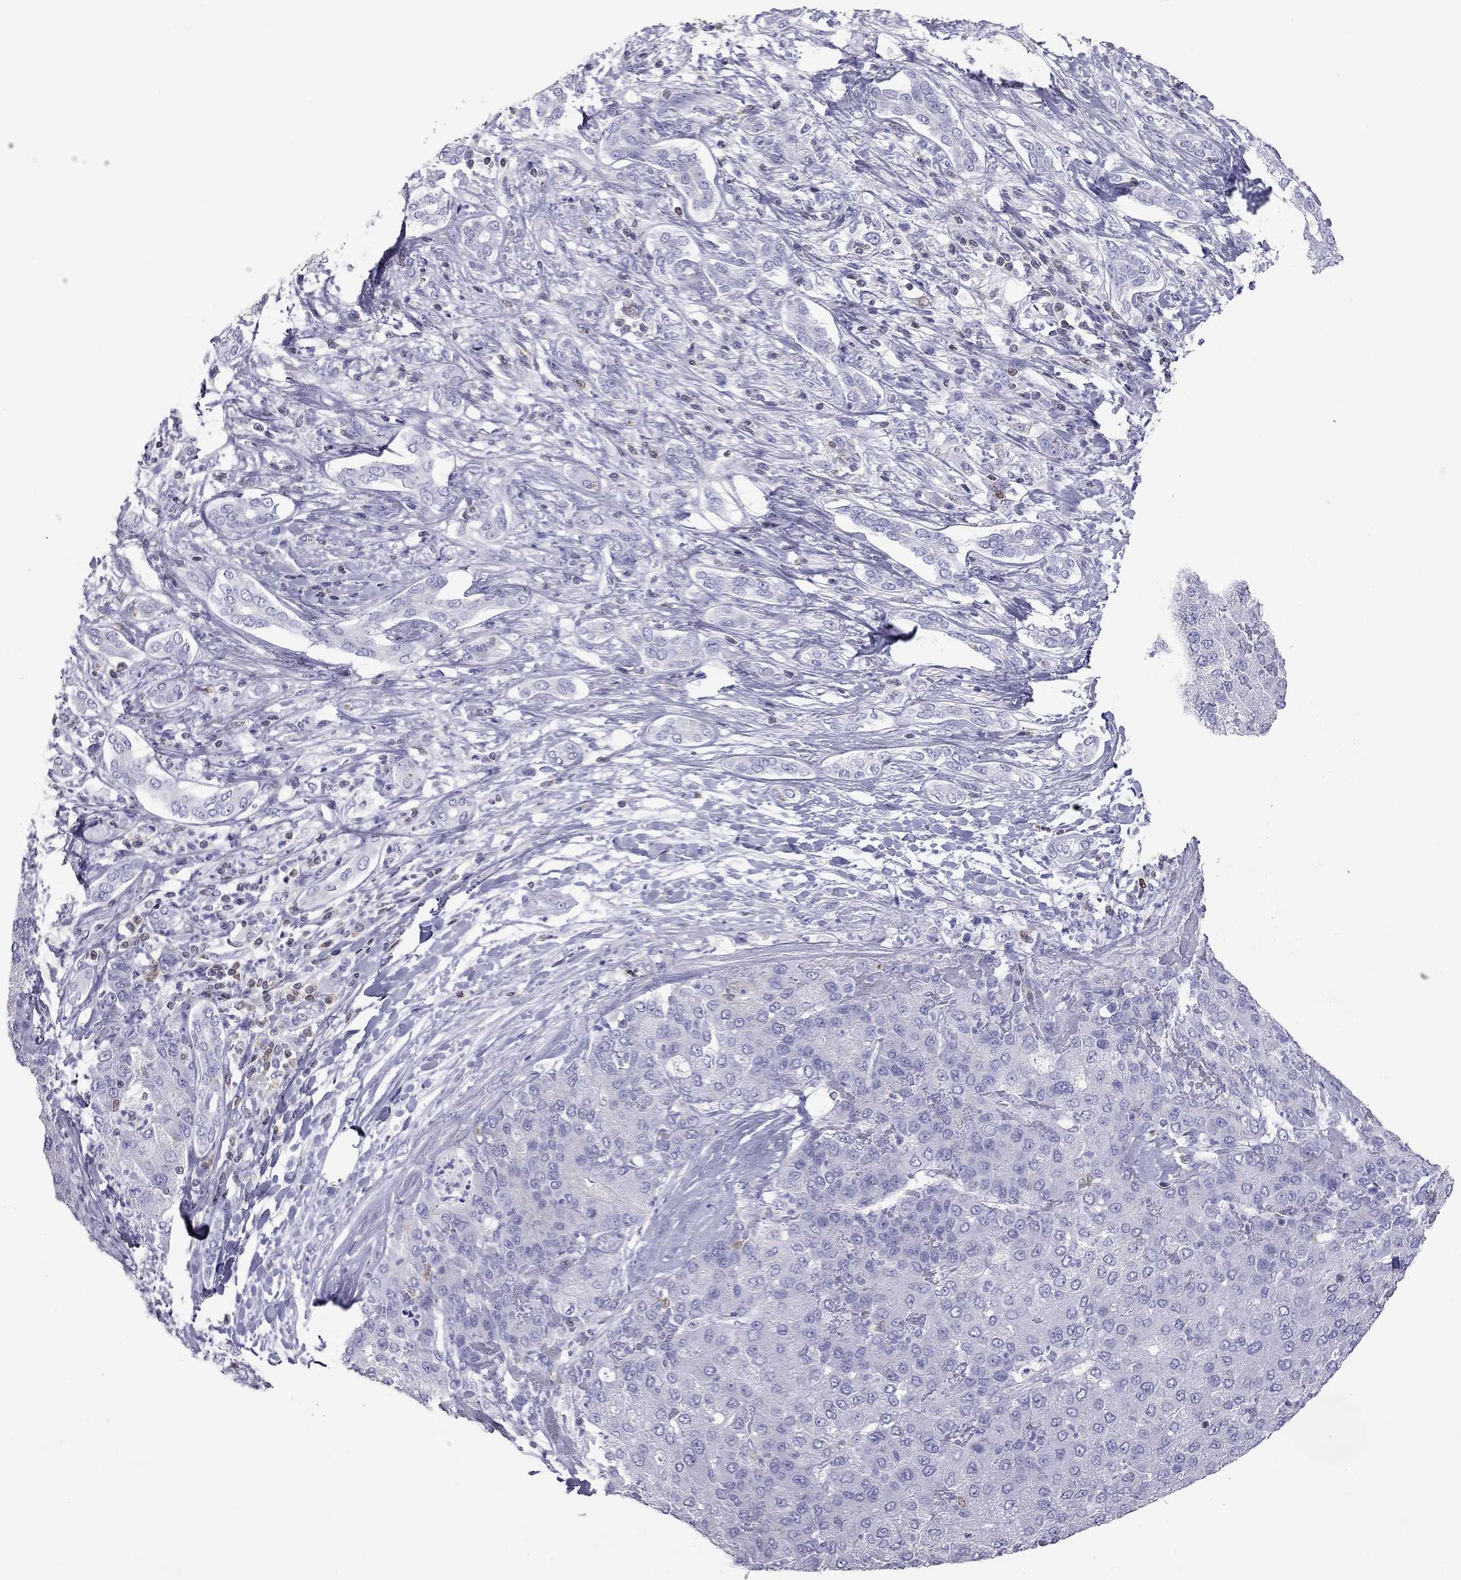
{"staining": {"intensity": "negative", "quantity": "none", "location": "none"}, "tissue": "liver cancer", "cell_type": "Tumor cells", "image_type": "cancer", "snomed": [{"axis": "morphology", "description": "Carcinoma, Hepatocellular, NOS"}, {"axis": "topography", "description": "Liver"}], "caption": "Liver hepatocellular carcinoma was stained to show a protein in brown. There is no significant staining in tumor cells.", "gene": "SH2D2A", "patient": {"sex": "male", "age": 65}}